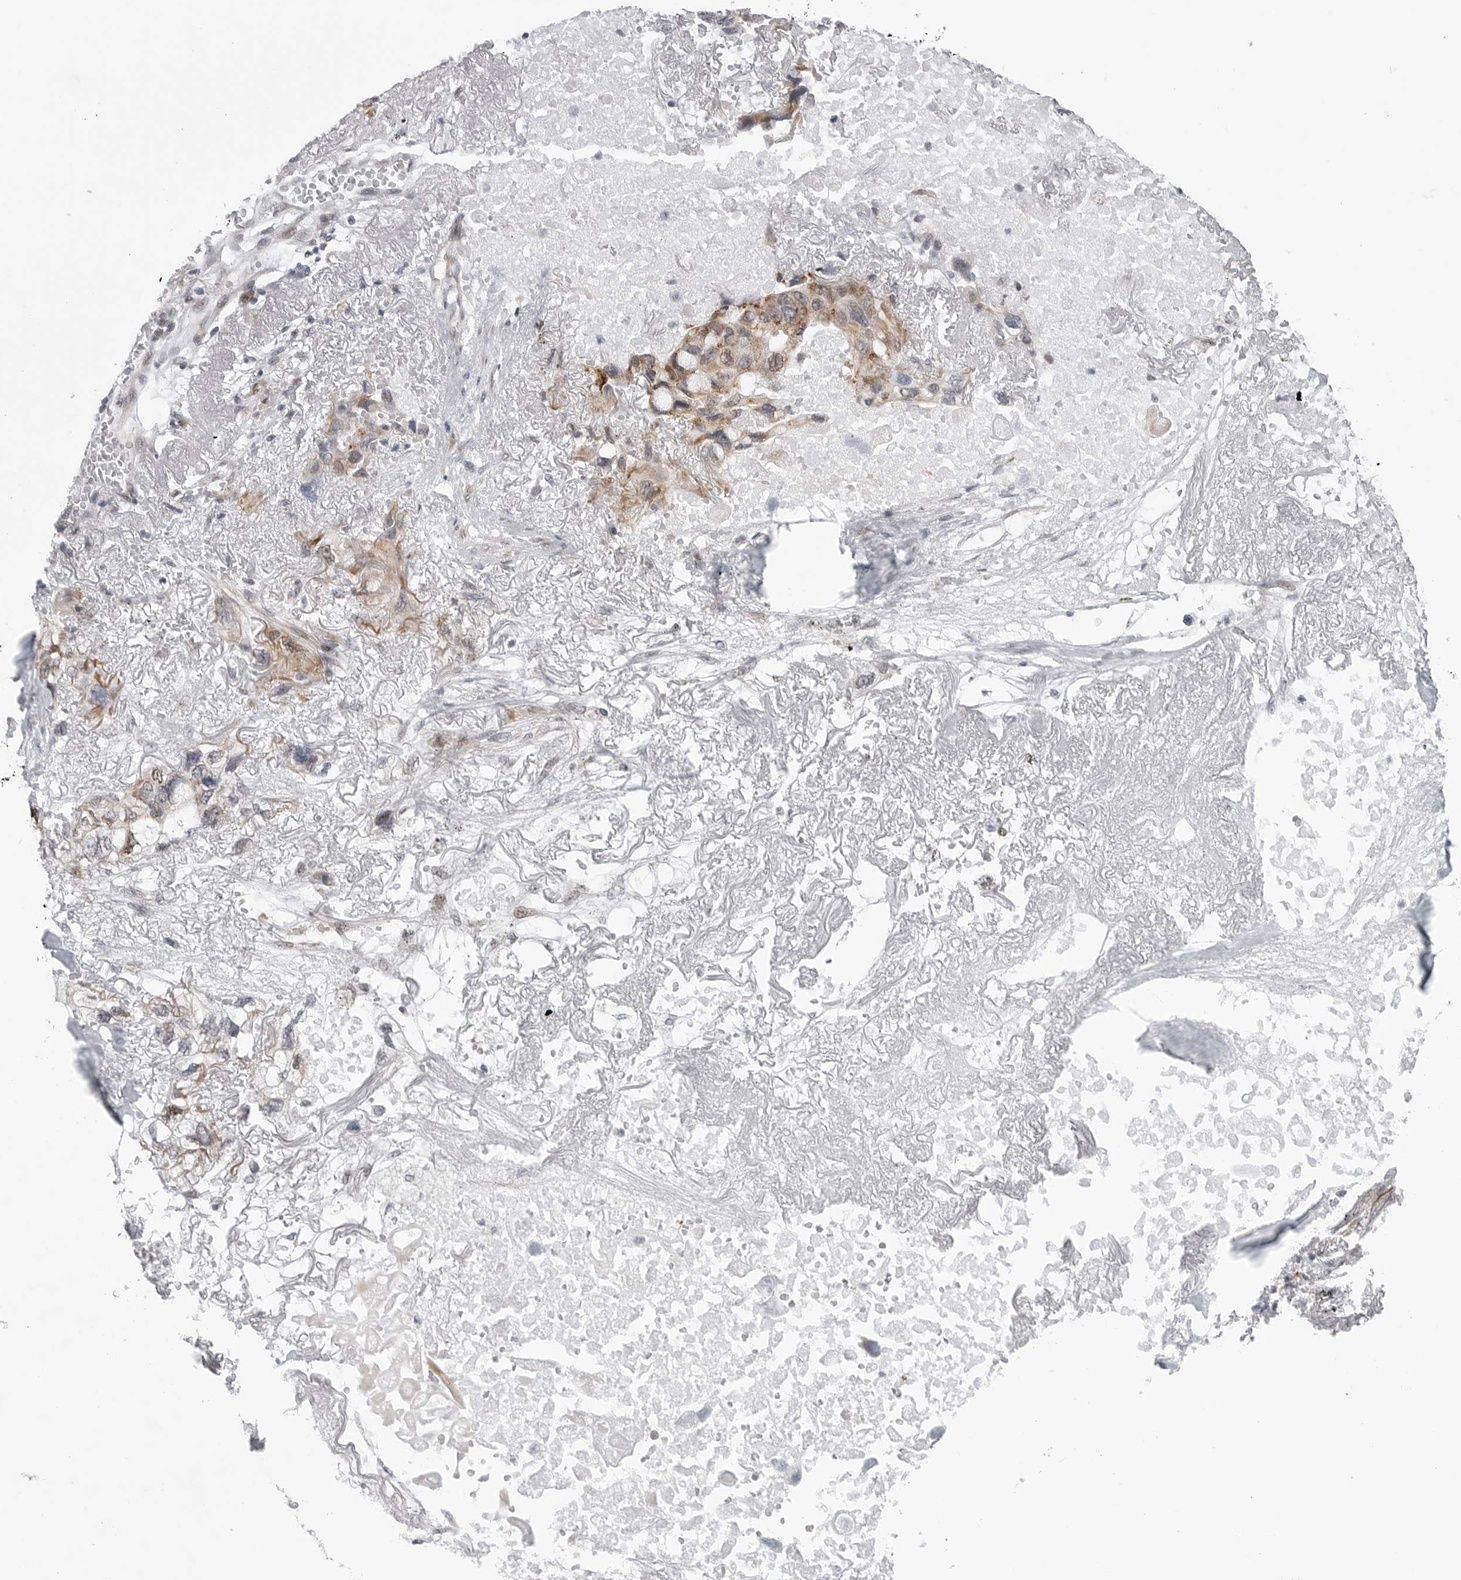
{"staining": {"intensity": "weak", "quantity": "25%-75%", "location": "cytoplasmic/membranous"}, "tissue": "lung cancer", "cell_type": "Tumor cells", "image_type": "cancer", "snomed": [{"axis": "morphology", "description": "Squamous cell carcinoma, NOS"}, {"axis": "topography", "description": "Lung"}], "caption": "Lung cancer (squamous cell carcinoma) stained for a protein demonstrates weak cytoplasmic/membranous positivity in tumor cells.", "gene": "FAM135B", "patient": {"sex": "female", "age": 73}}